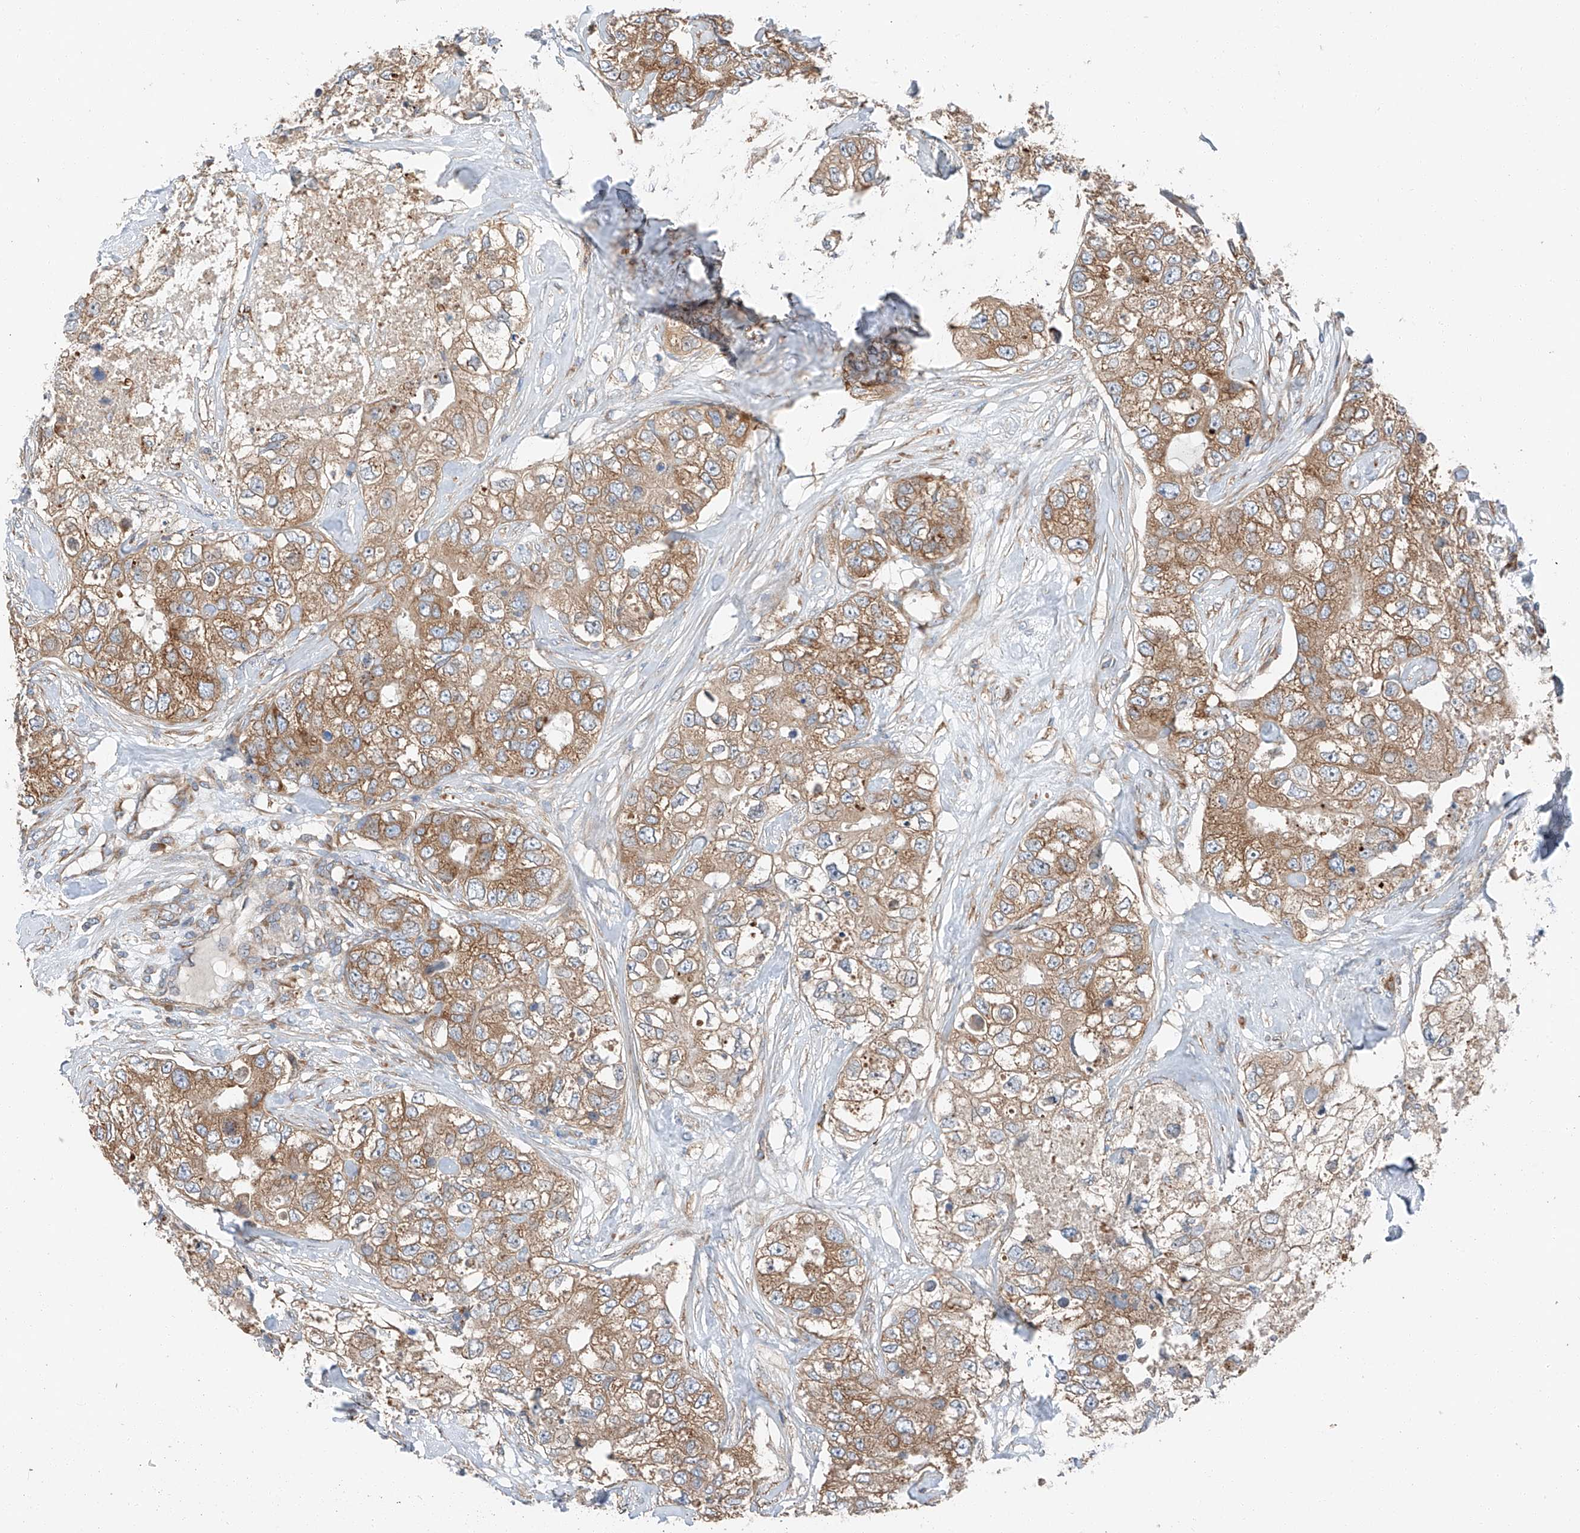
{"staining": {"intensity": "moderate", "quantity": ">75%", "location": "cytoplasmic/membranous"}, "tissue": "breast cancer", "cell_type": "Tumor cells", "image_type": "cancer", "snomed": [{"axis": "morphology", "description": "Duct carcinoma"}, {"axis": "topography", "description": "Breast"}], "caption": "Tumor cells display medium levels of moderate cytoplasmic/membranous positivity in about >75% of cells in breast cancer (infiltrating ductal carcinoma).", "gene": "ZC3H15", "patient": {"sex": "female", "age": 62}}